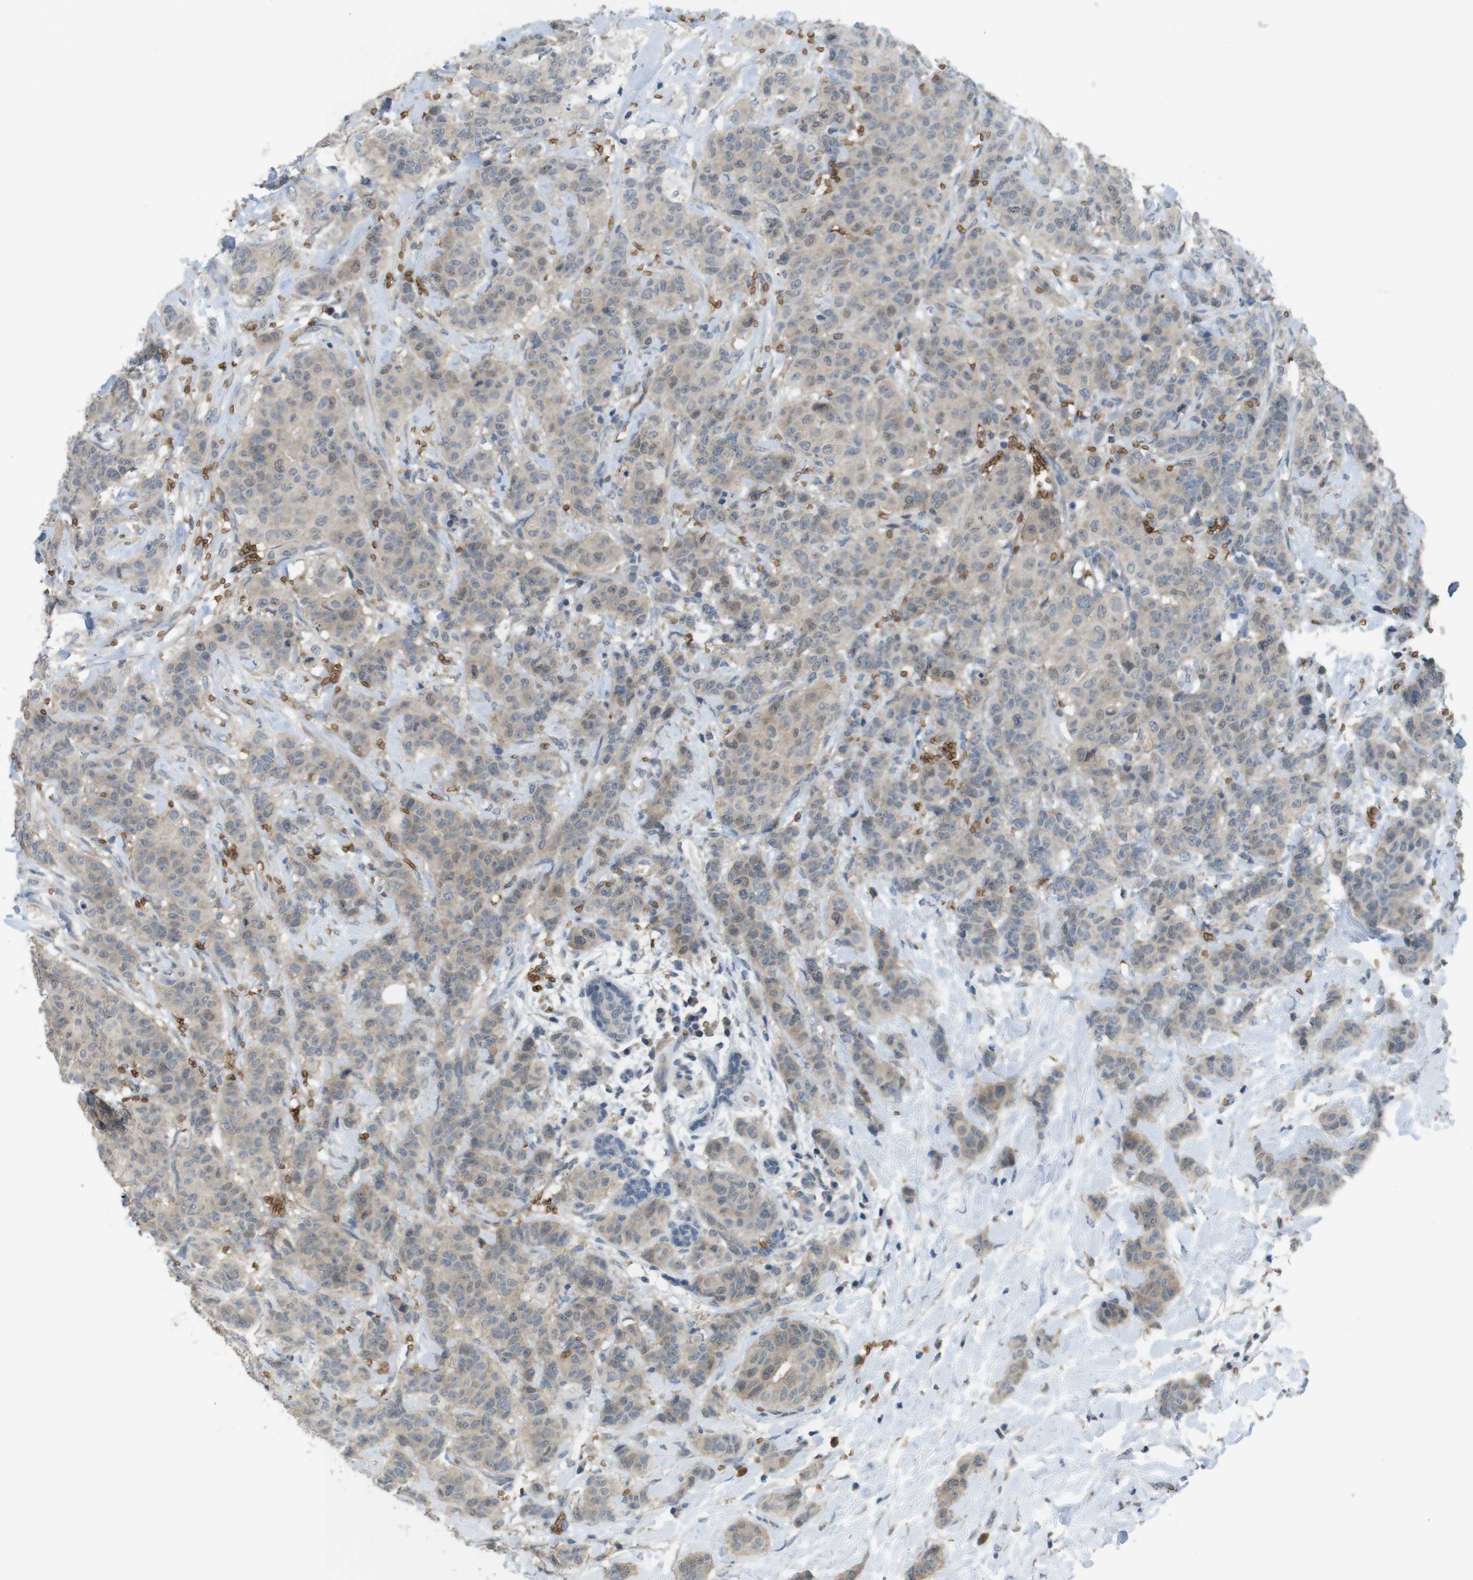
{"staining": {"intensity": "weak", "quantity": ">75%", "location": "cytoplasmic/membranous"}, "tissue": "breast cancer", "cell_type": "Tumor cells", "image_type": "cancer", "snomed": [{"axis": "morphology", "description": "Normal tissue, NOS"}, {"axis": "morphology", "description": "Duct carcinoma"}, {"axis": "topography", "description": "Breast"}], "caption": "The immunohistochemical stain highlights weak cytoplasmic/membranous staining in tumor cells of breast cancer tissue.", "gene": "GYPA", "patient": {"sex": "female", "age": 40}}